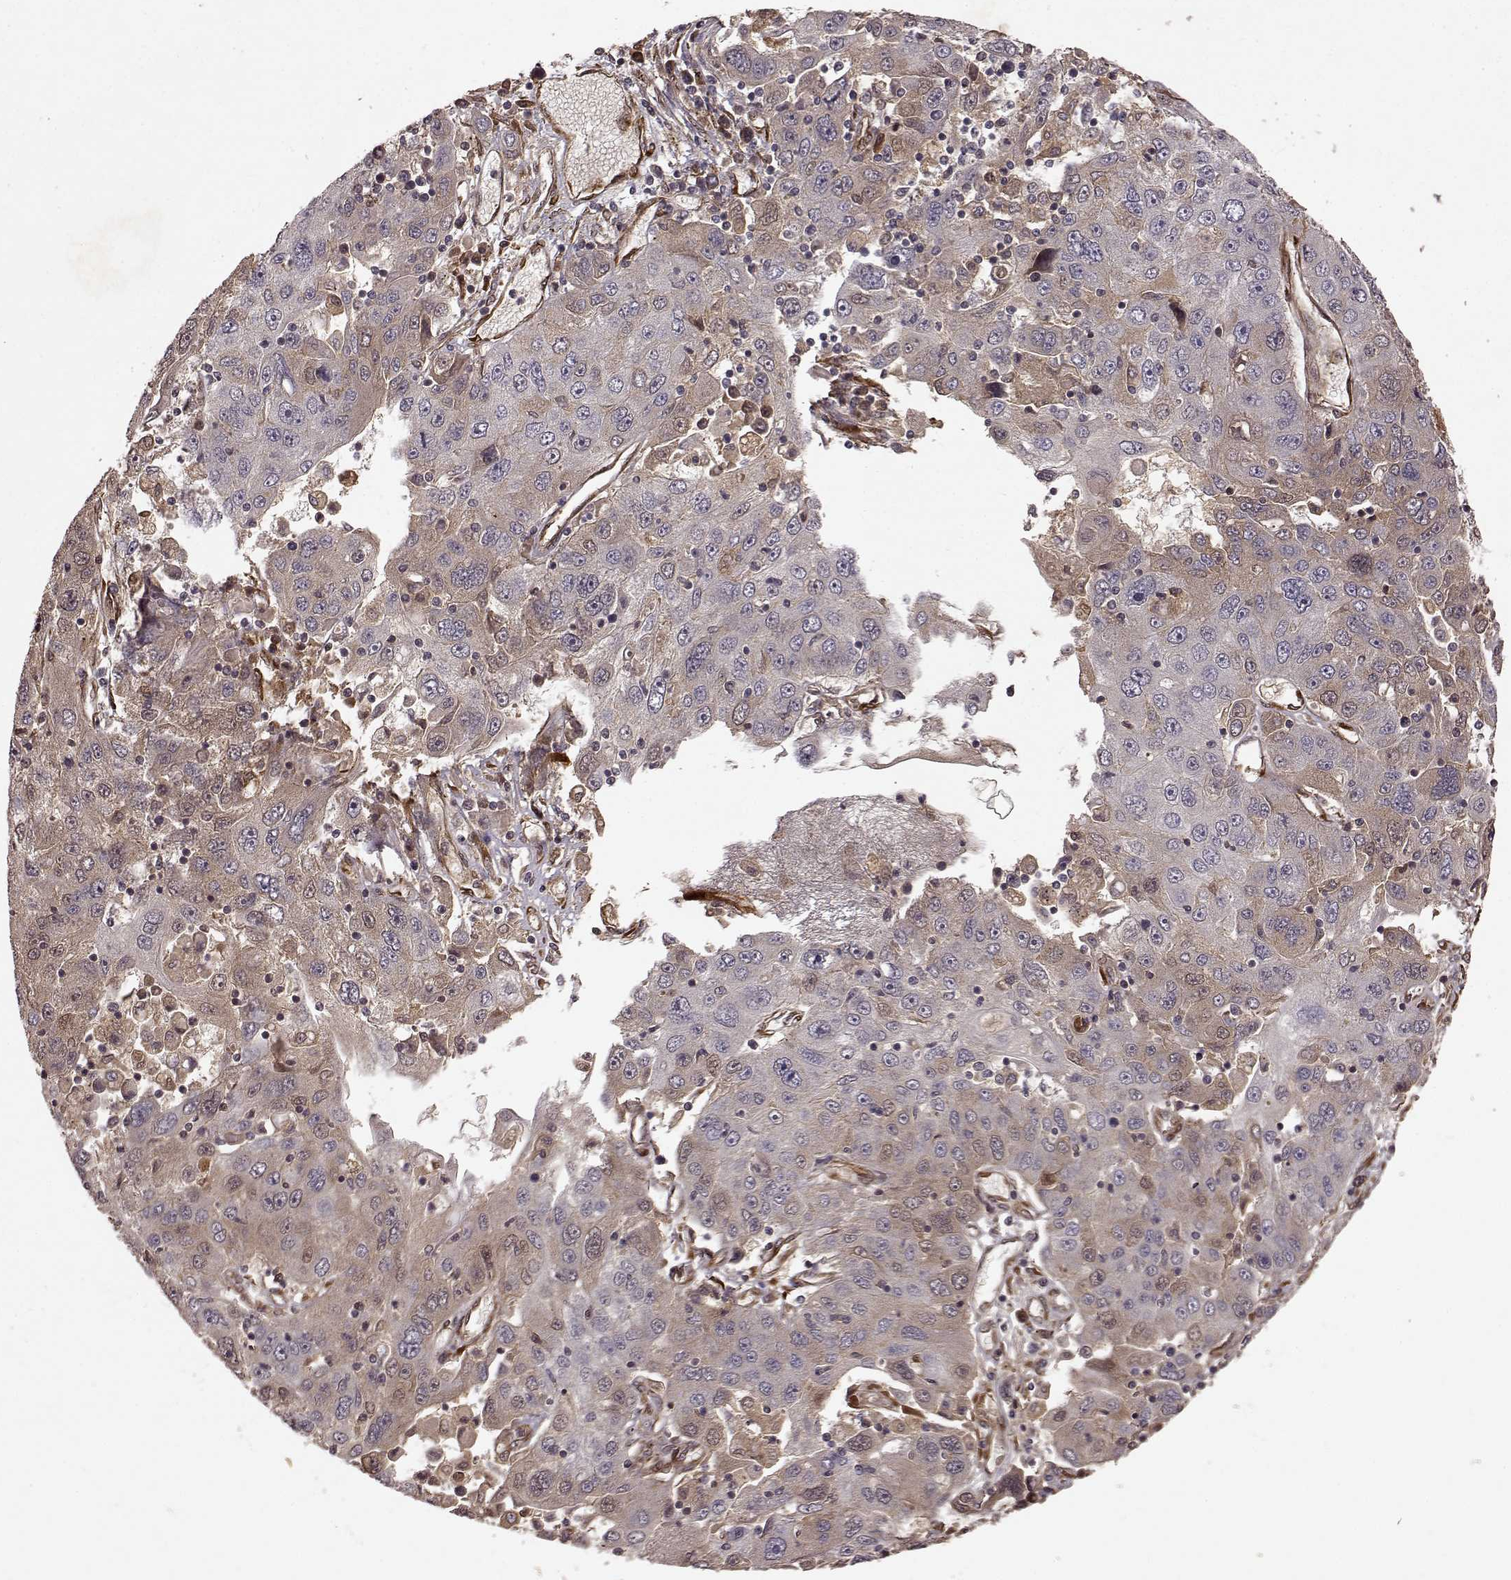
{"staining": {"intensity": "weak", "quantity": "25%-75%", "location": "cytoplasmic/membranous"}, "tissue": "stomach cancer", "cell_type": "Tumor cells", "image_type": "cancer", "snomed": [{"axis": "morphology", "description": "Adenocarcinoma, NOS"}, {"axis": "topography", "description": "Stomach"}], "caption": "Protein staining of stomach adenocarcinoma tissue demonstrates weak cytoplasmic/membranous positivity in approximately 25%-75% of tumor cells. The protein of interest is shown in brown color, while the nuclei are stained blue.", "gene": "FSTL1", "patient": {"sex": "male", "age": 56}}